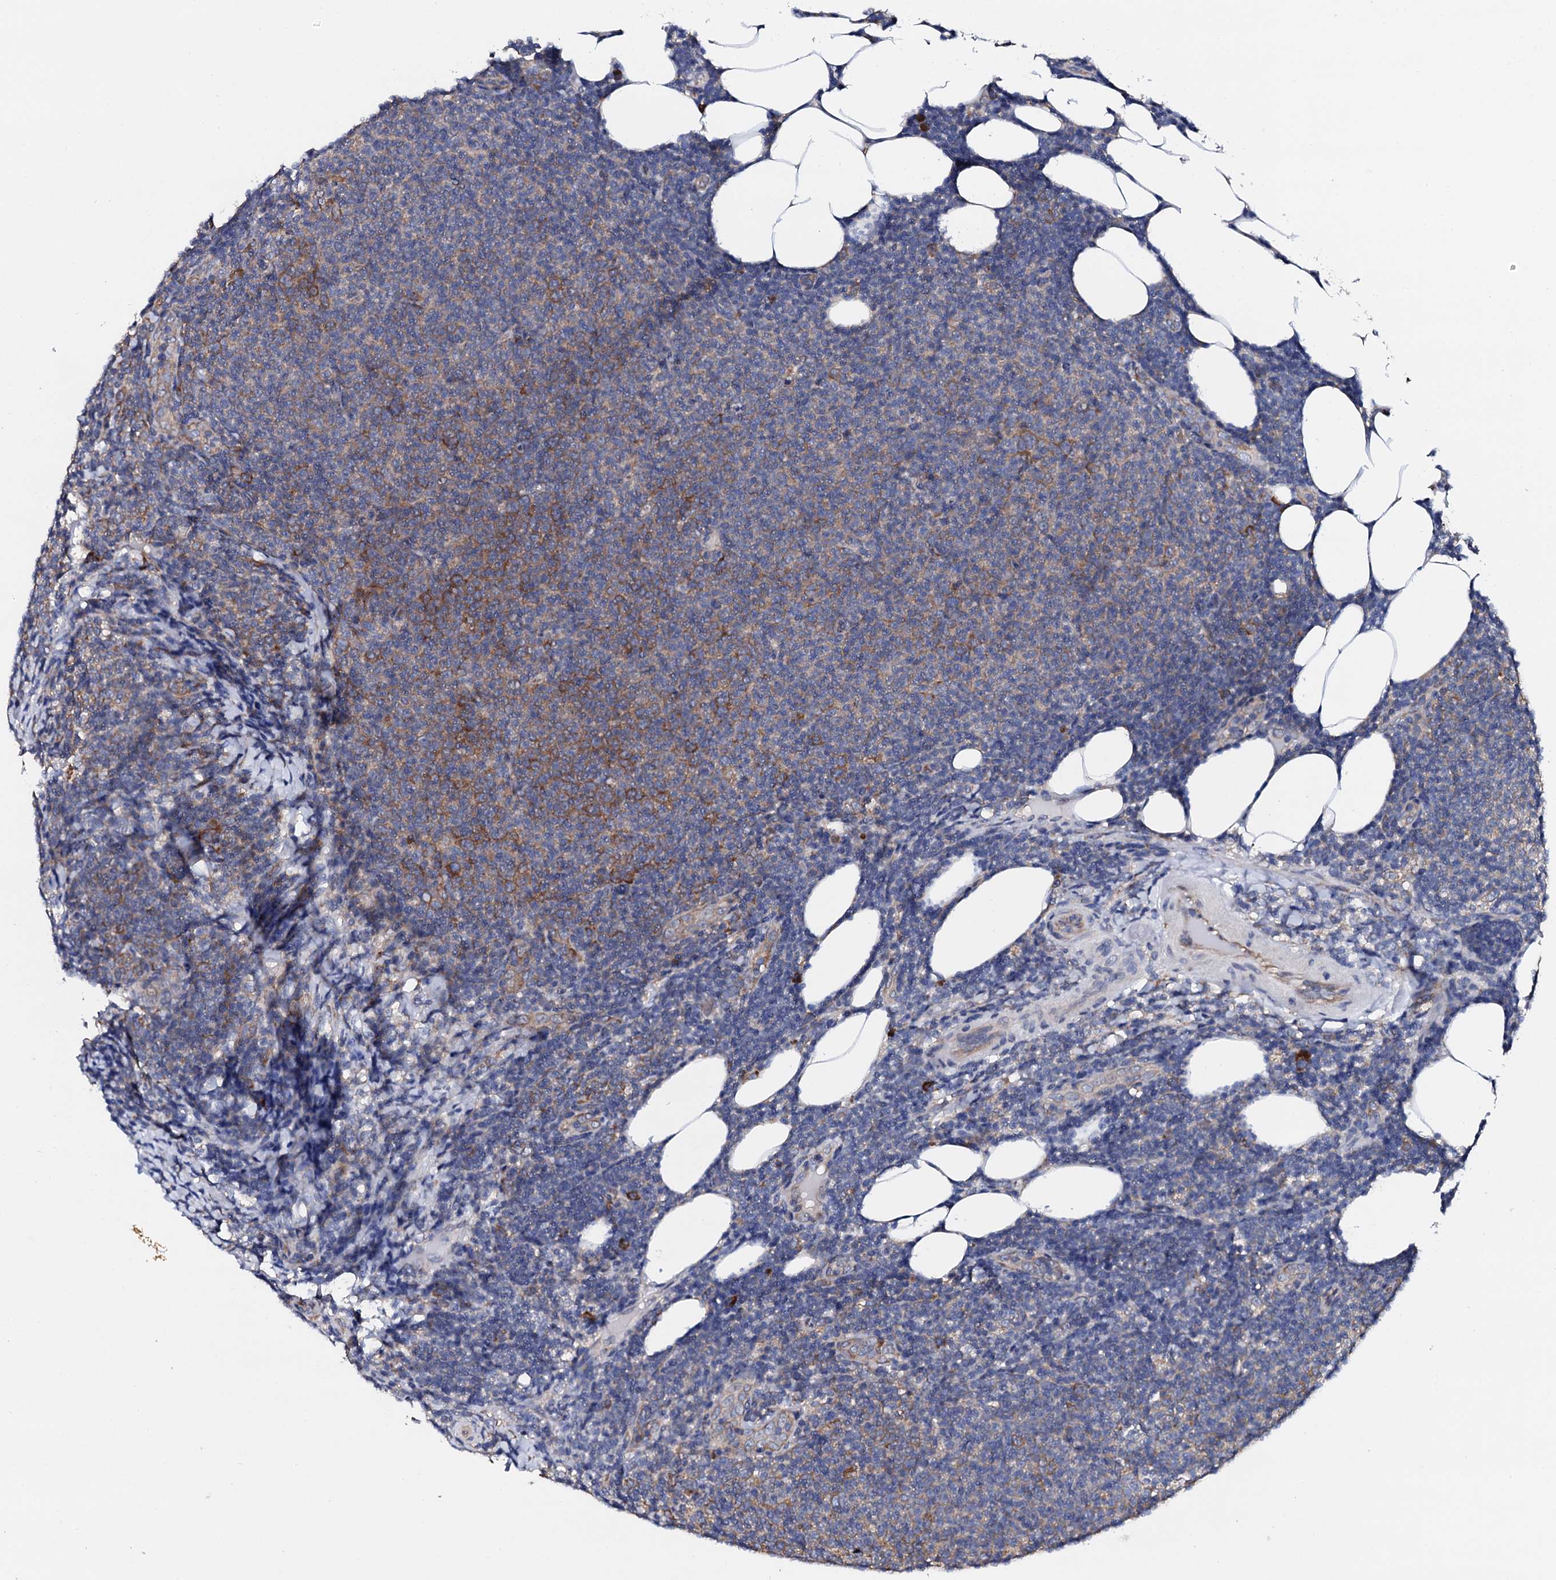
{"staining": {"intensity": "moderate", "quantity": "<25%", "location": "cytoplasmic/membranous"}, "tissue": "lymphoma", "cell_type": "Tumor cells", "image_type": "cancer", "snomed": [{"axis": "morphology", "description": "Malignant lymphoma, non-Hodgkin's type, Low grade"}, {"axis": "topography", "description": "Lymph node"}], "caption": "Low-grade malignant lymphoma, non-Hodgkin's type stained for a protein (brown) displays moderate cytoplasmic/membranous positive positivity in approximately <25% of tumor cells.", "gene": "NUP58", "patient": {"sex": "male", "age": 66}}